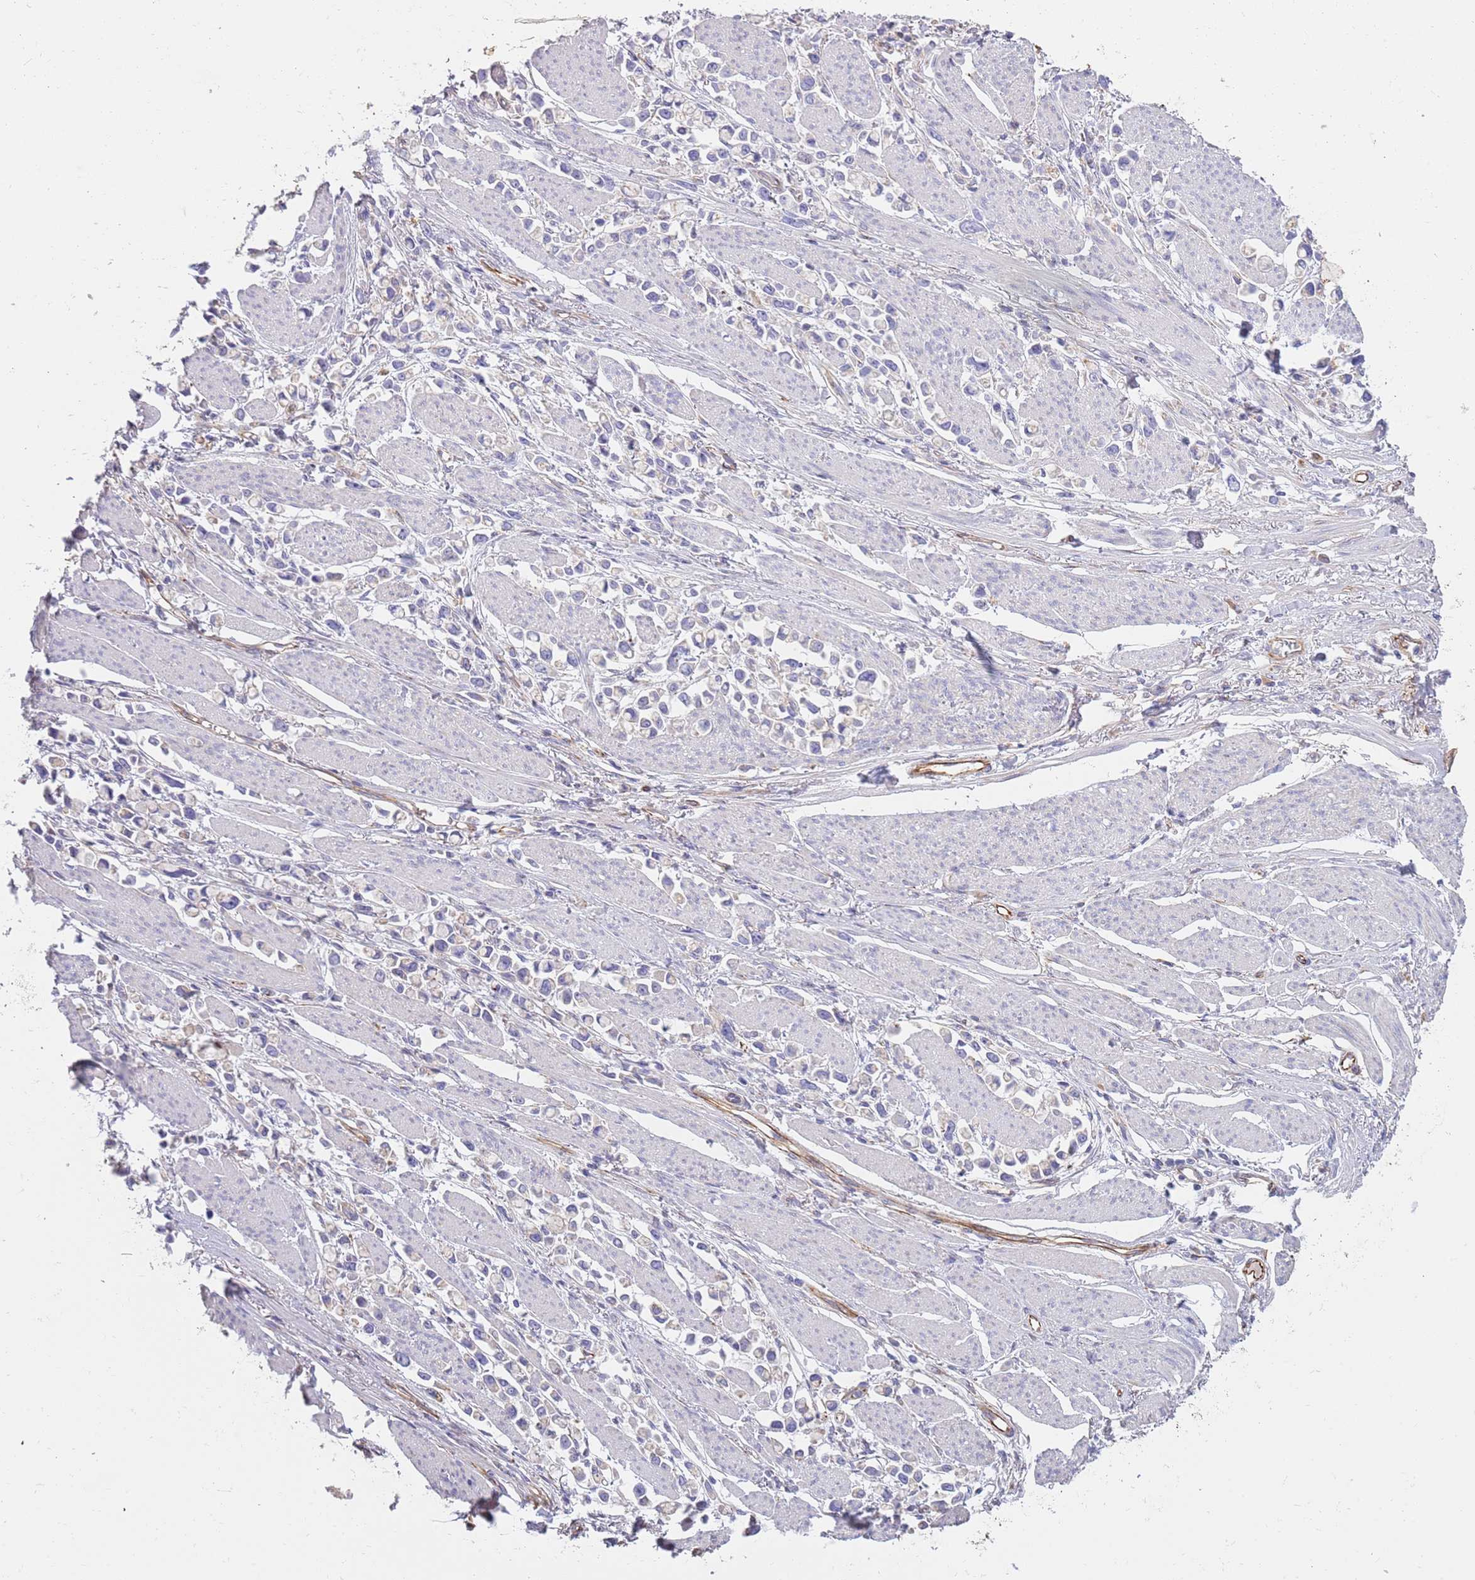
{"staining": {"intensity": "negative", "quantity": "none", "location": "none"}, "tissue": "stomach cancer", "cell_type": "Tumor cells", "image_type": "cancer", "snomed": [{"axis": "morphology", "description": "Adenocarcinoma, NOS"}, {"axis": "topography", "description": "Stomach"}], "caption": "A photomicrograph of human stomach cancer is negative for staining in tumor cells.", "gene": "MOGAT1", "patient": {"sex": "female", "age": 81}}